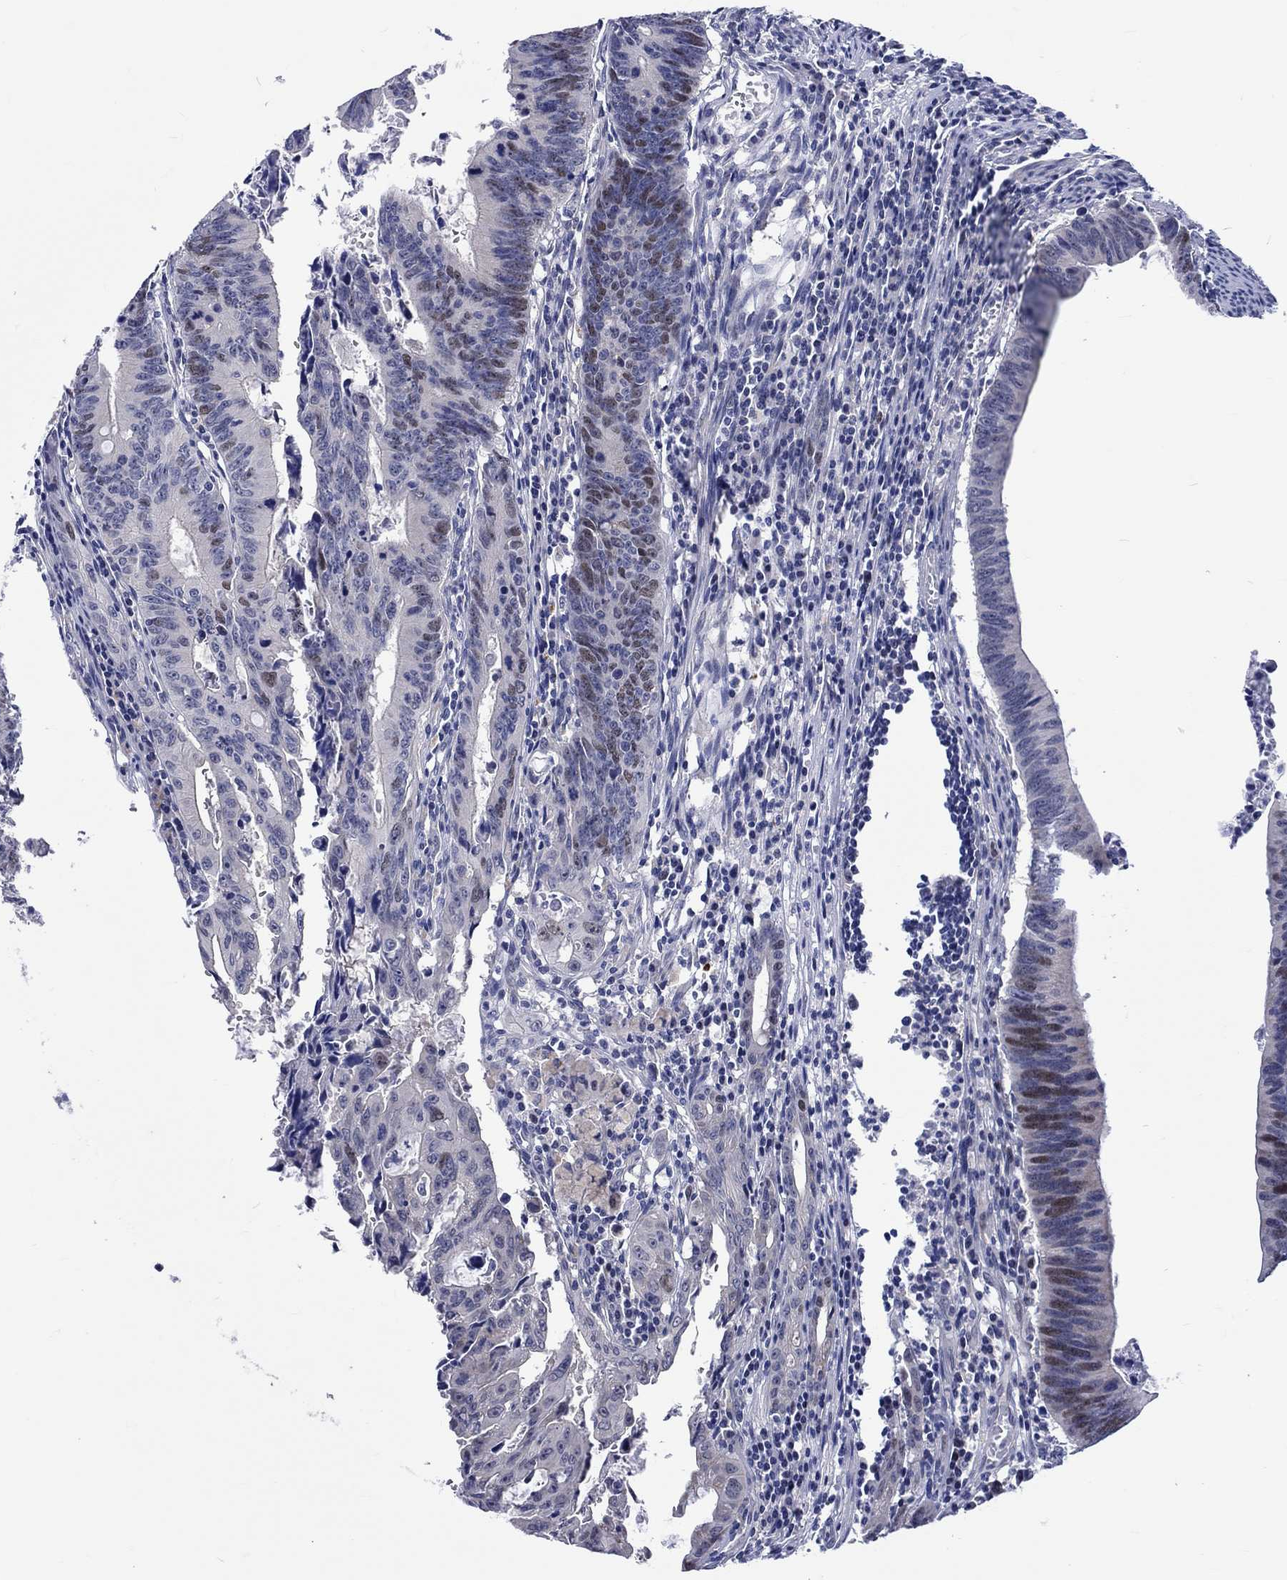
{"staining": {"intensity": "moderate", "quantity": "<25%", "location": "nuclear"}, "tissue": "colorectal cancer", "cell_type": "Tumor cells", "image_type": "cancer", "snomed": [{"axis": "morphology", "description": "Adenocarcinoma, NOS"}, {"axis": "topography", "description": "Colon"}], "caption": "Moderate nuclear expression for a protein is identified in approximately <25% of tumor cells of colorectal adenocarcinoma using IHC.", "gene": "E2F8", "patient": {"sex": "female", "age": 87}}